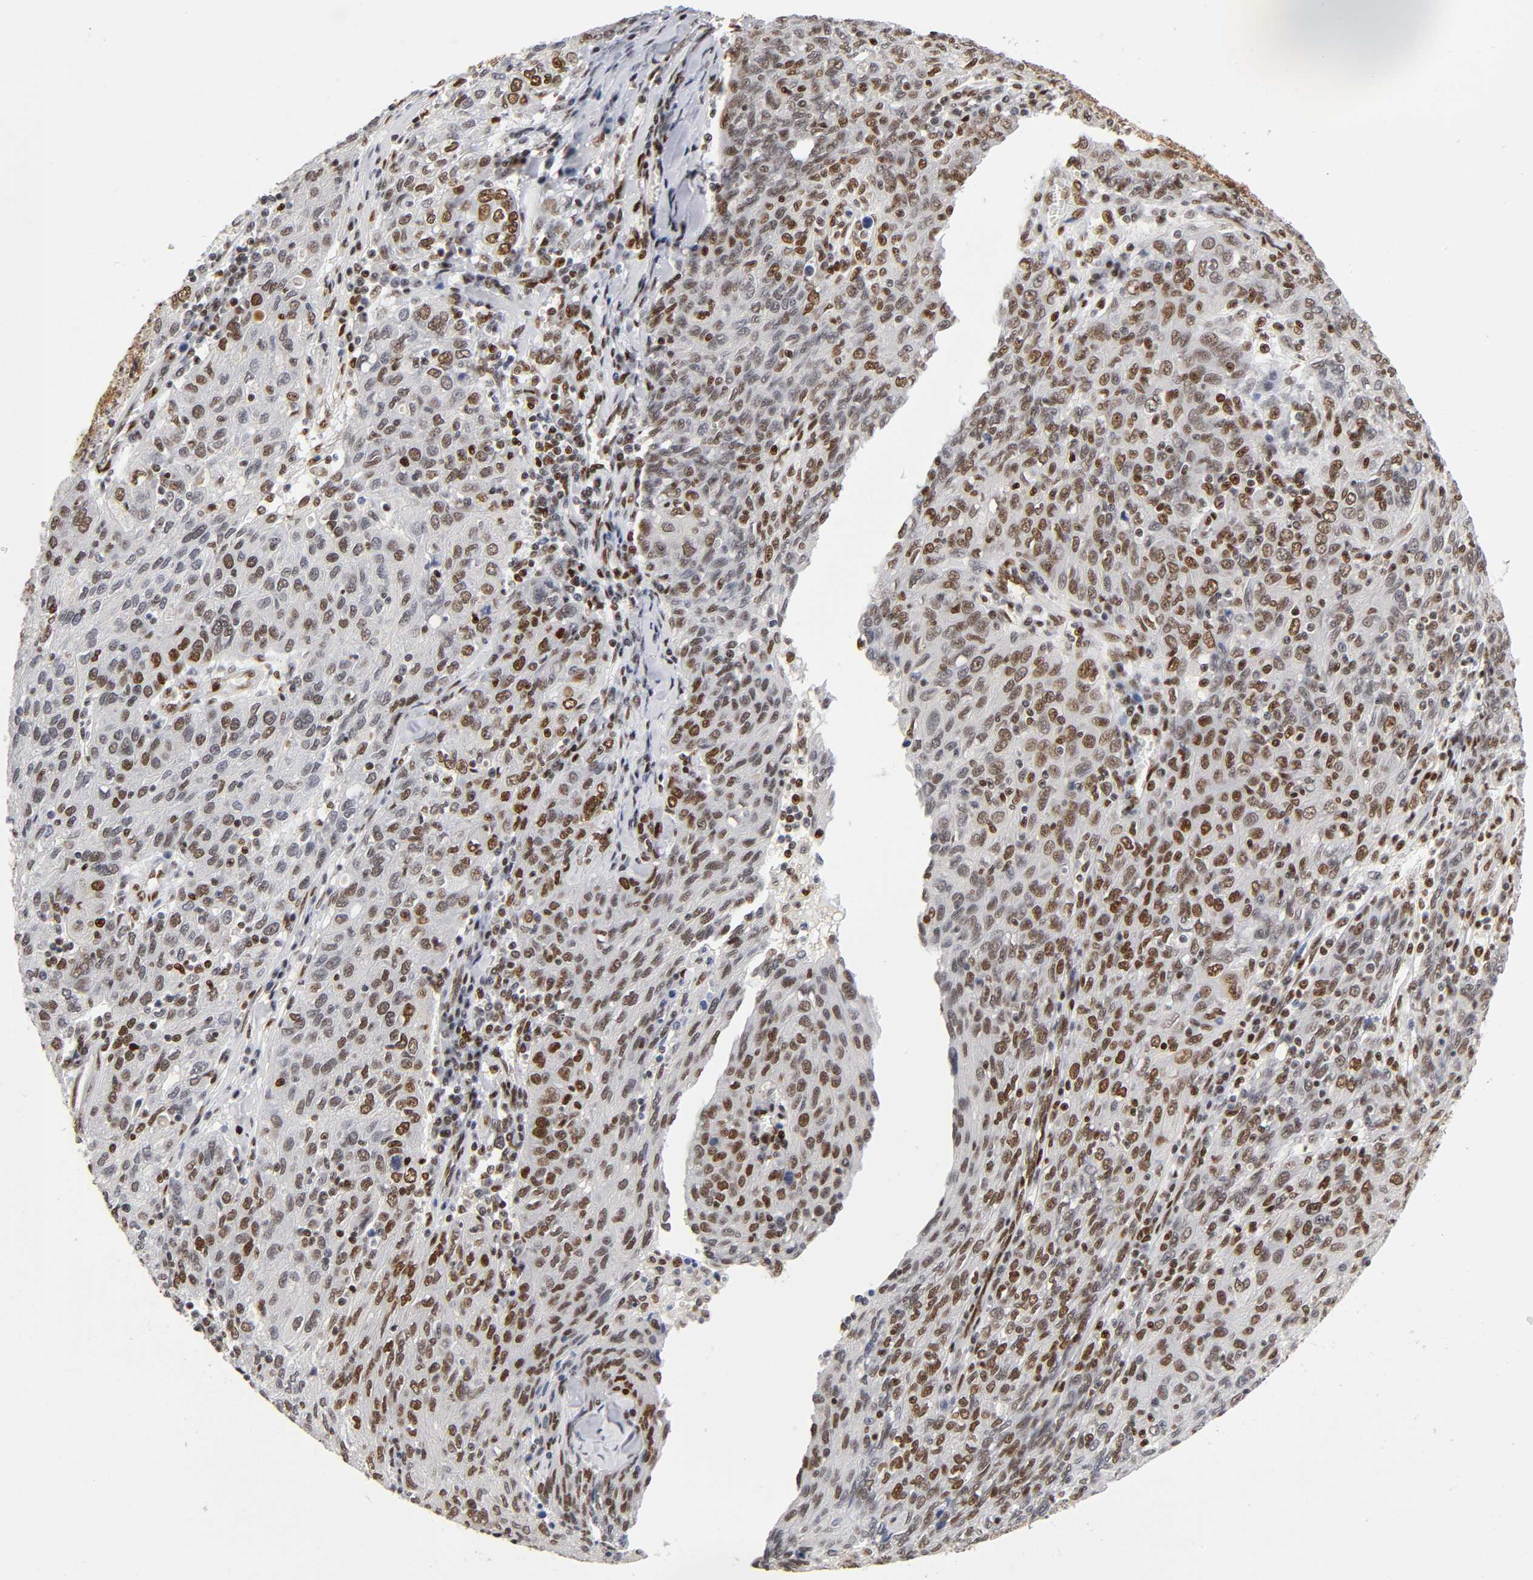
{"staining": {"intensity": "strong", "quantity": ">75%", "location": "nuclear"}, "tissue": "ovarian cancer", "cell_type": "Tumor cells", "image_type": "cancer", "snomed": [{"axis": "morphology", "description": "Carcinoma, endometroid"}, {"axis": "topography", "description": "Ovary"}], "caption": "About >75% of tumor cells in human ovarian cancer (endometroid carcinoma) demonstrate strong nuclear protein expression as visualized by brown immunohistochemical staining.", "gene": "NR3C1", "patient": {"sex": "female", "age": 50}}